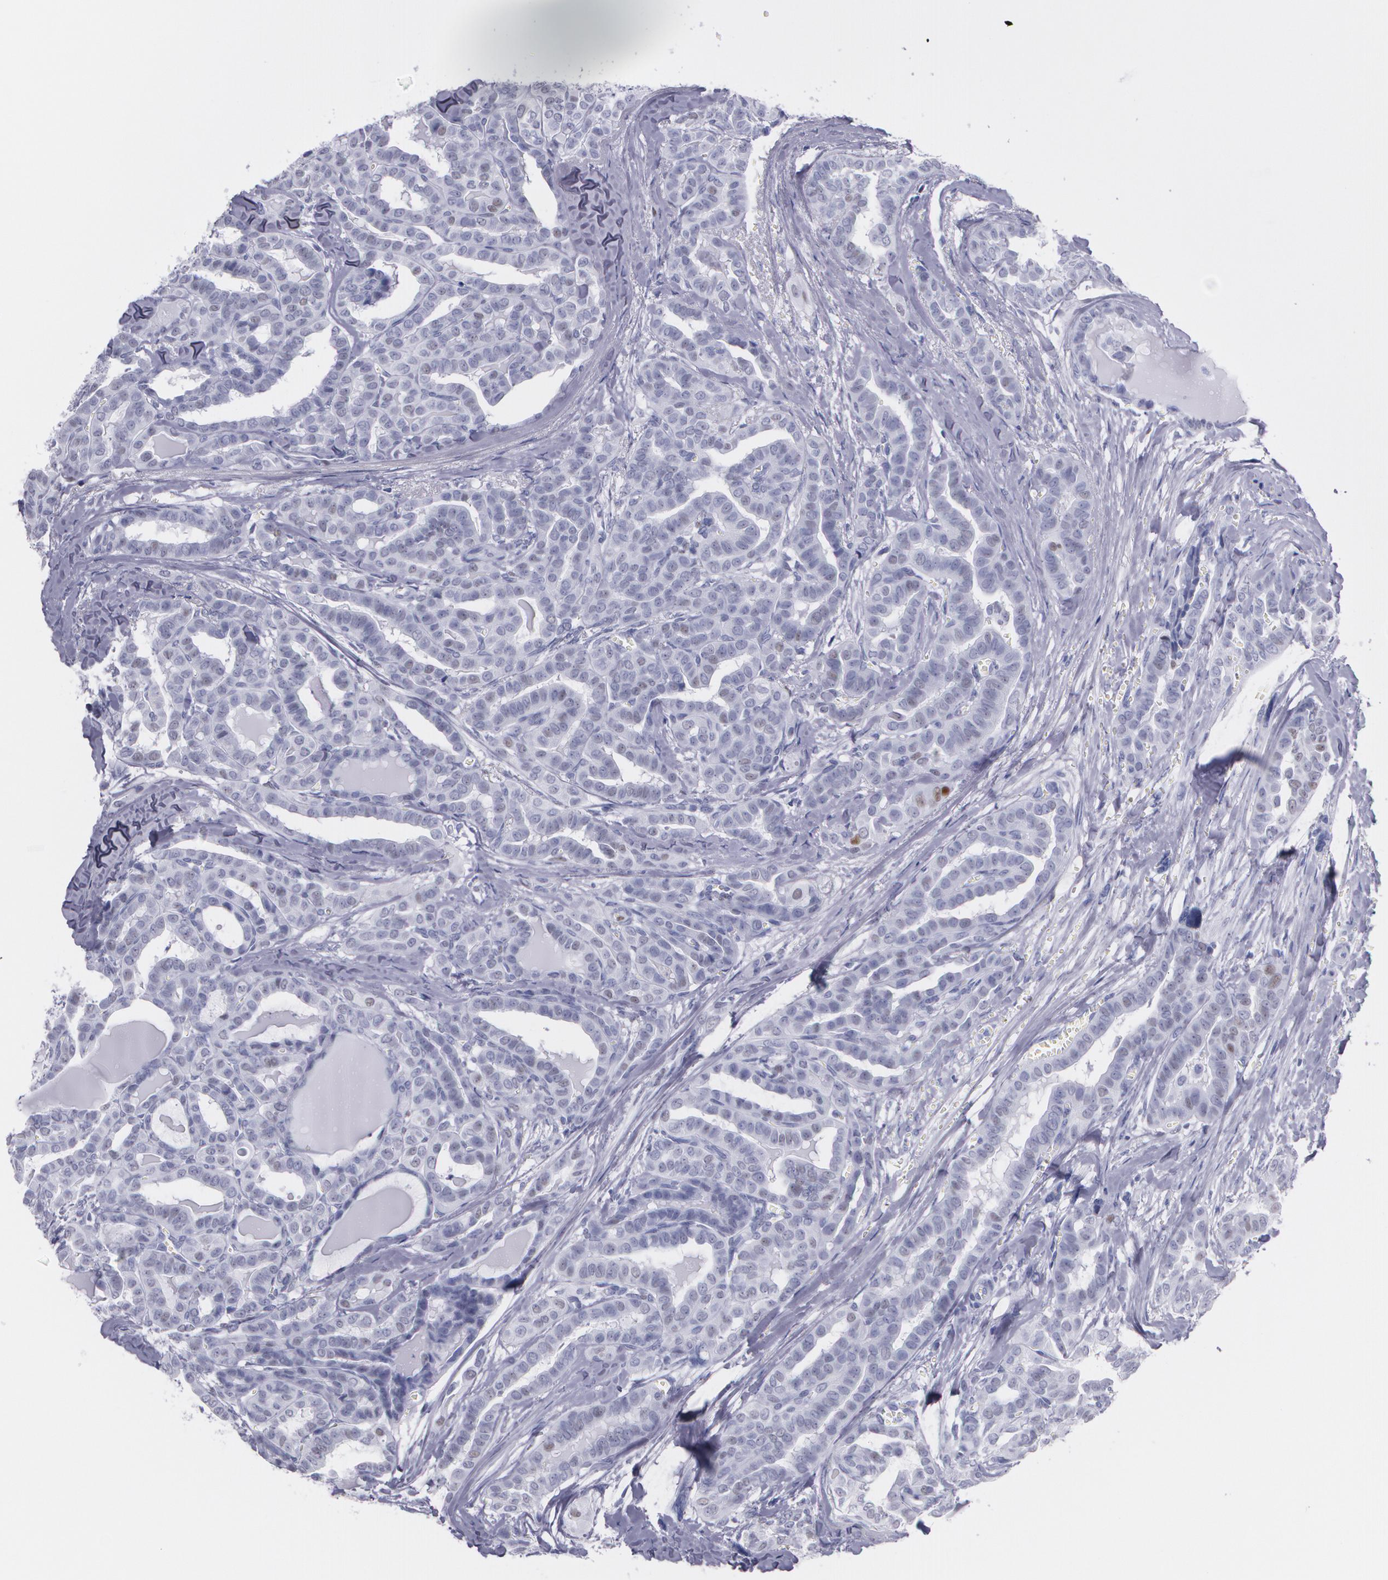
{"staining": {"intensity": "negative", "quantity": "none", "location": "none"}, "tissue": "thyroid cancer", "cell_type": "Tumor cells", "image_type": "cancer", "snomed": [{"axis": "morphology", "description": "Carcinoma, NOS"}, {"axis": "topography", "description": "Thyroid gland"}], "caption": "Immunohistochemical staining of thyroid carcinoma displays no significant positivity in tumor cells. Brightfield microscopy of immunohistochemistry (IHC) stained with DAB (brown) and hematoxylin (blue), captured at high magnification.", "gene": "TP53", "patient": {"sex": "female", "age": 91}}